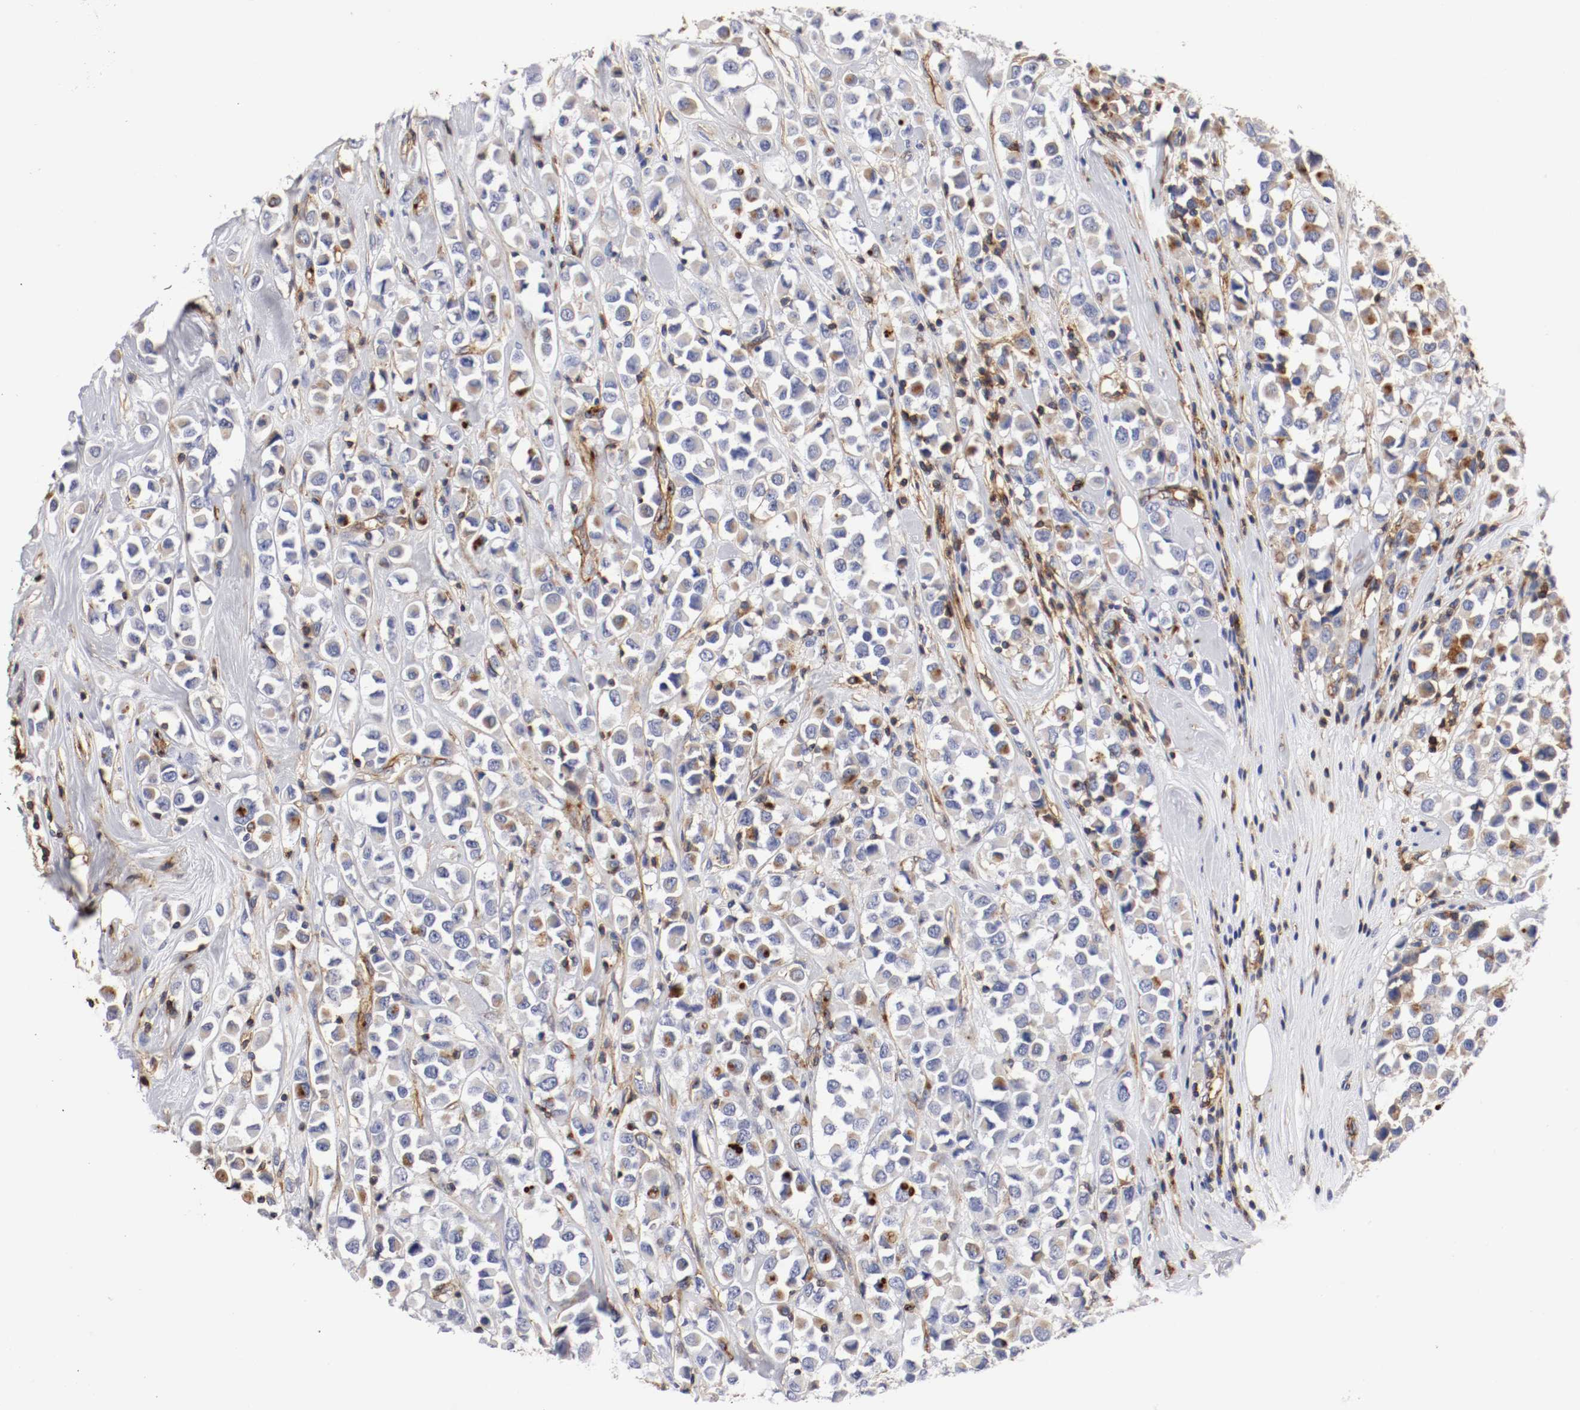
{"staining": {"intensity": "weak", "quantity": "25%-75%", "location": "cytoplasmic/membranous"}, "tissue": "breast cancer", "cell_type": "Tumor cells", "image_type": "cancer", "snomed": [{"axis": "morphology", "description": "Duct carcinoma"}, {"axis": "topography", "description": "Breast"}], "caption": "Tumor cells demonstrate low levels of weak cytoplasmic/membranous expression in approximately 25%-75% of cells in human infiltrating ductal carcinoma (breast). The protein of interest is shown in brown color, while the nuclei are stained blue.", "gene": "IFITM1", "patient": {"sex": "female", "age": 61}}